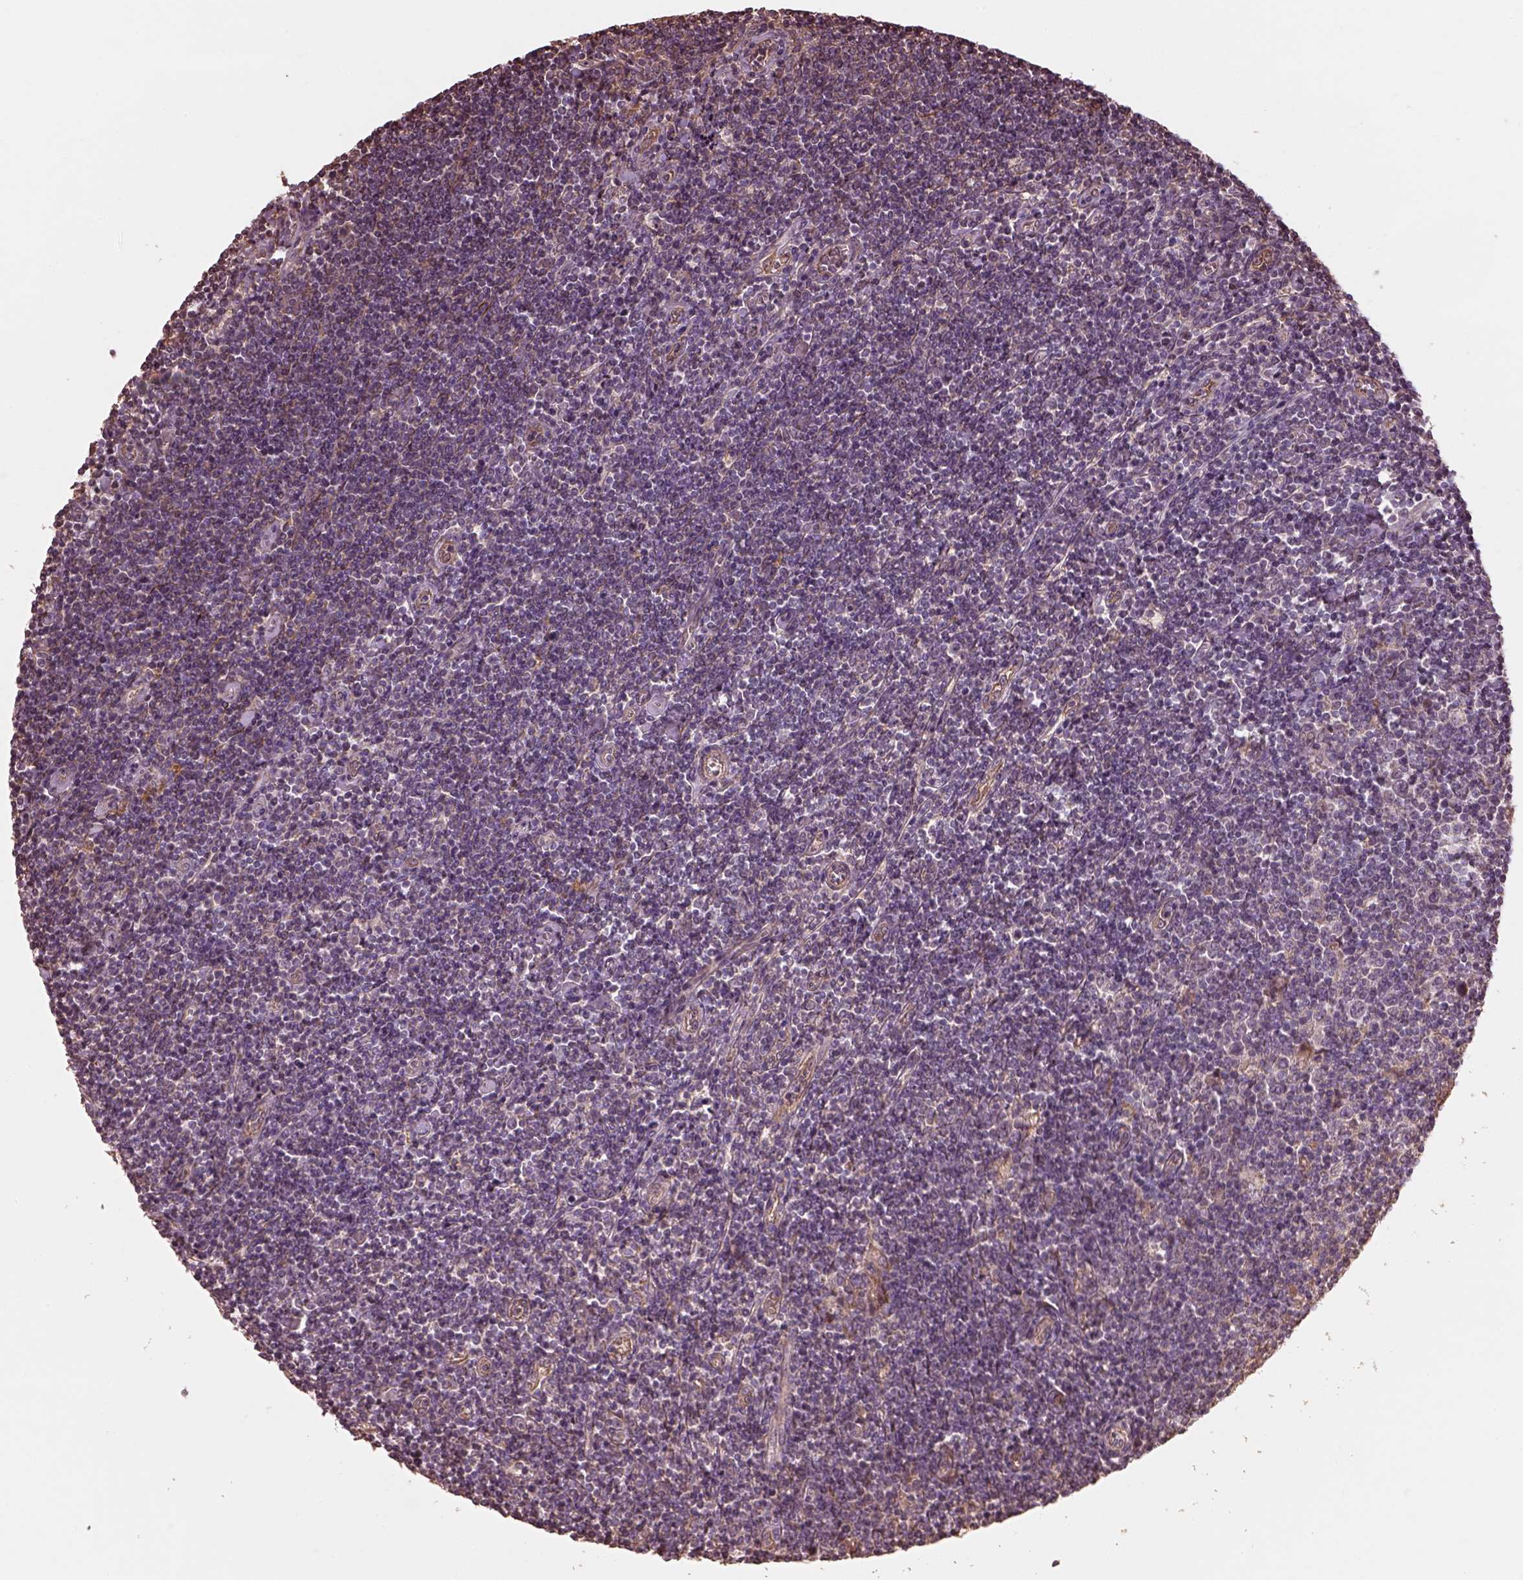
{"staining": {"intensity": "negative", "quantity": "none", "location": "none"}, "tissue": "lymphoma", "cell_type": "Tumor cells", "image_type": "cancer", "snomed": [{"axis": "morphology", "description": "Hodgkin's disease, NOS"}, {"axis": "topography", "description": "Lymph node"}], "caption": "Immunohistochemistry (IHC) histopathology image of neoplastic tissue: Hodgkin's disease stained with DAB (3,3'-diaminobenzidine) exhibits no significant protein staining in tumor cells.", "gene": "METTL4", "patient": {"sex": "male", "age": 40}}